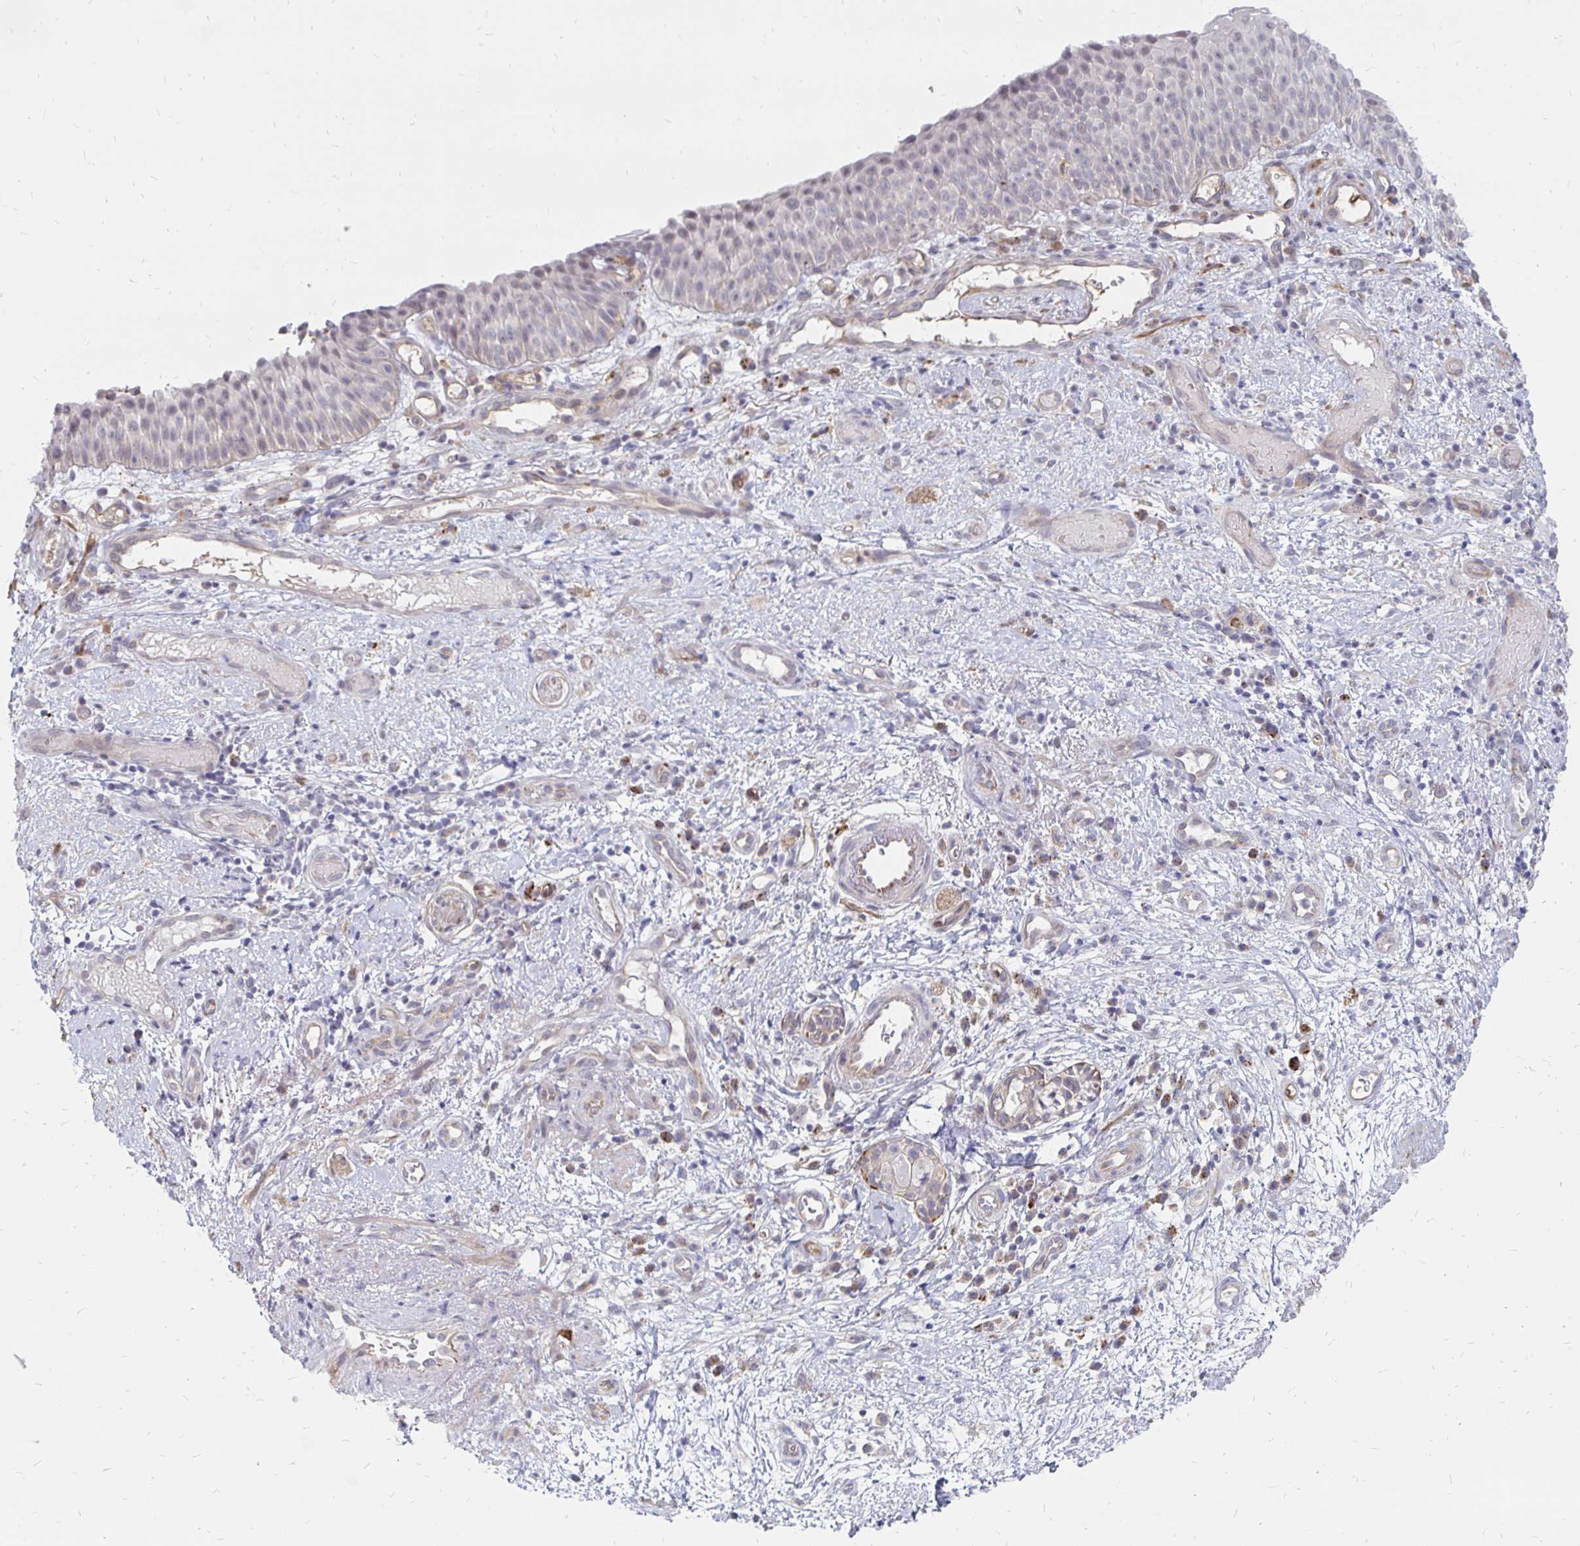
{"staining": {"intensity": "weak", "quantity": "25%-75%", "location": "nuclear"}, "tissue": "nasopharynx", "cell_type": "Respiratory epithelial cells", "image_type": "normal", "snomed": [{"axis": "morphology", "description": "Normal tissue, NOS"}, {"axis": "morphology", "description": "Inflammation, NOS"}, {"axis": "topography", "description": "Nasopharynx"}], "caption": "IHC histopathology image of unremarkable nasopharynx: human nasopharynx stained using IHC shows low levels of weak protein expression localized specifically in the nuclear of respiratory epithelial cells, appearing as a nuclear brown color.", "gene": "CCDC85A", "patient": {"sex": "male", "age": 54}}